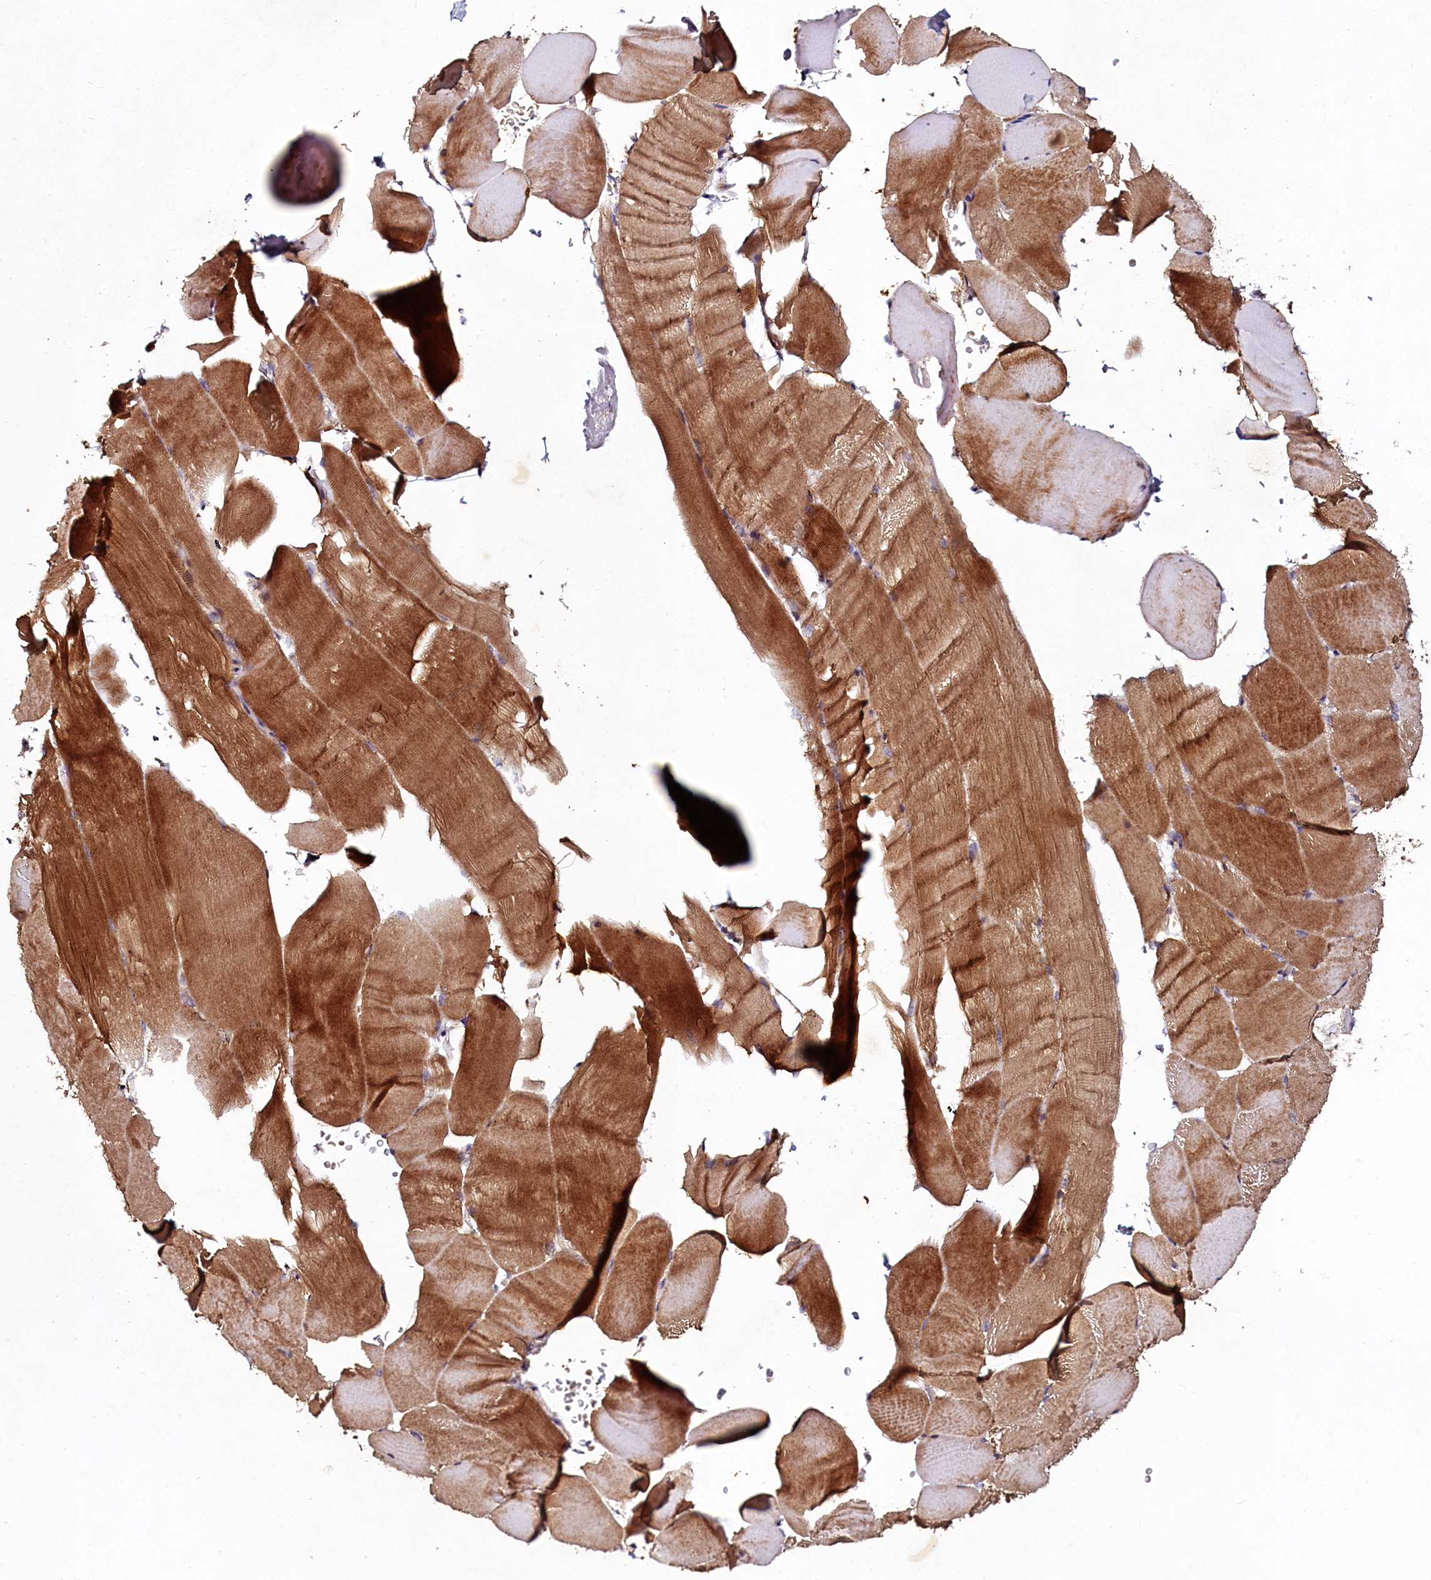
{"staining": {"intensity": "moderate", "quantity": ">75%", "location": "cytoplasmic/membranous"}, "tissue": "skeletal muscle", "cell_type": "Myocytes", "image_type": "normal", "snomed": [{"axis": "morphology", "description": "Normal tissue, NOS"}, {"axis": "topography", "description": "Skeletal muscle"}, {"axis": "topography", "description": "Parathyroid gland"}], "caption": "About >75% of myocytes in benign human skeletal muscle display moderate cytoplasmic/membranous protein expression as visualized by brown immunohistochemical staining.", "gene": "SEC24C", "patient": {"sex": "female", "age": 37}}